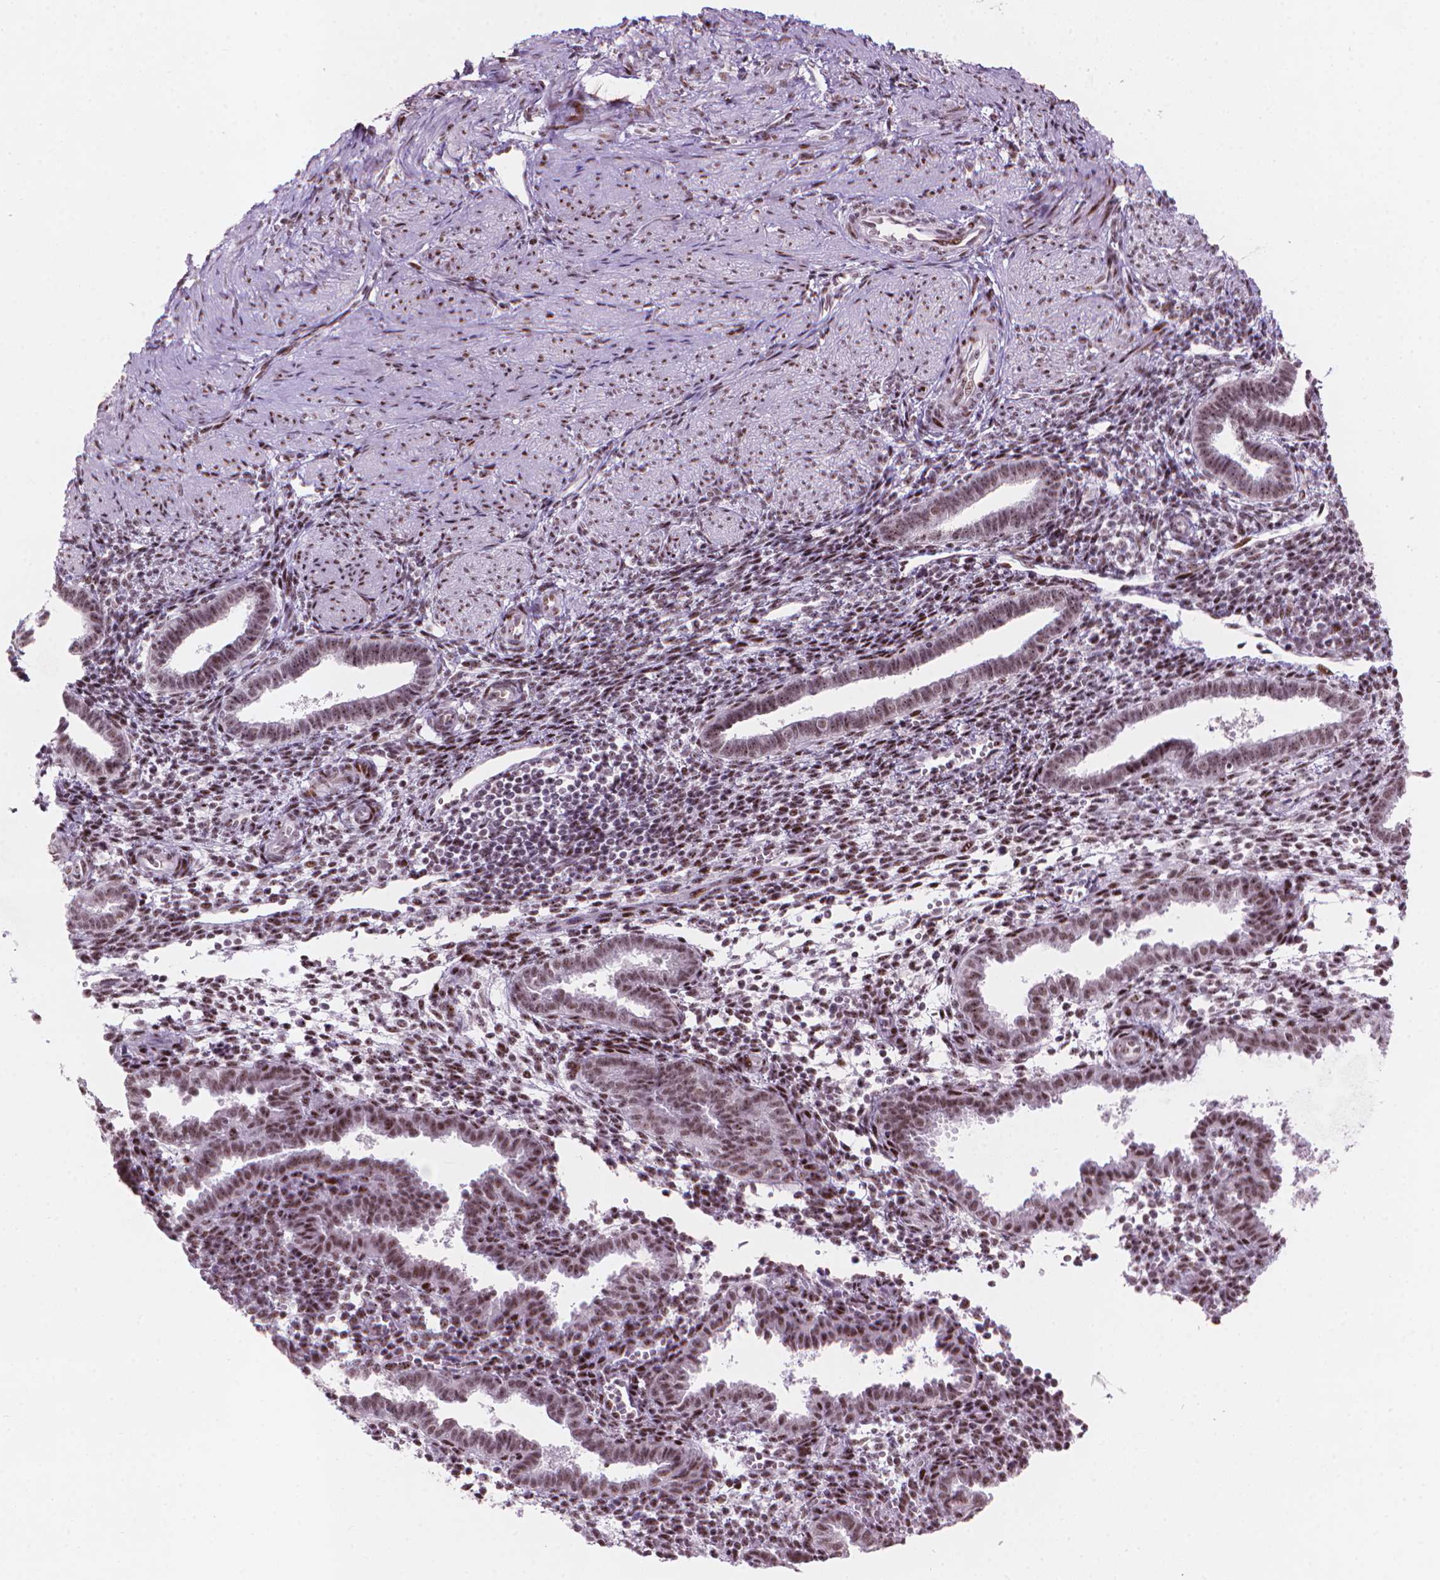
{"staining": {"intensity": "moderate", "quantity": "25%-75%", "location": "nuclear"}, "tissue": "endometrium", "cell_type": "Cells in endometrial stroma", "image_type": "normal", "snomed": [{"axis": "morphology", "description": "Normal tissue, NOS"}, {"axis": "topography", "description": "Endometrium"}], "caption": "Moderate nuclear staining for a protein is identified in approximately 25%-75% of cells in endometrial stroma of benign endometrium using immunohistochemistry (IHC).", "gene": "HES7", "patient": {"sex": "female", "age": 37}}